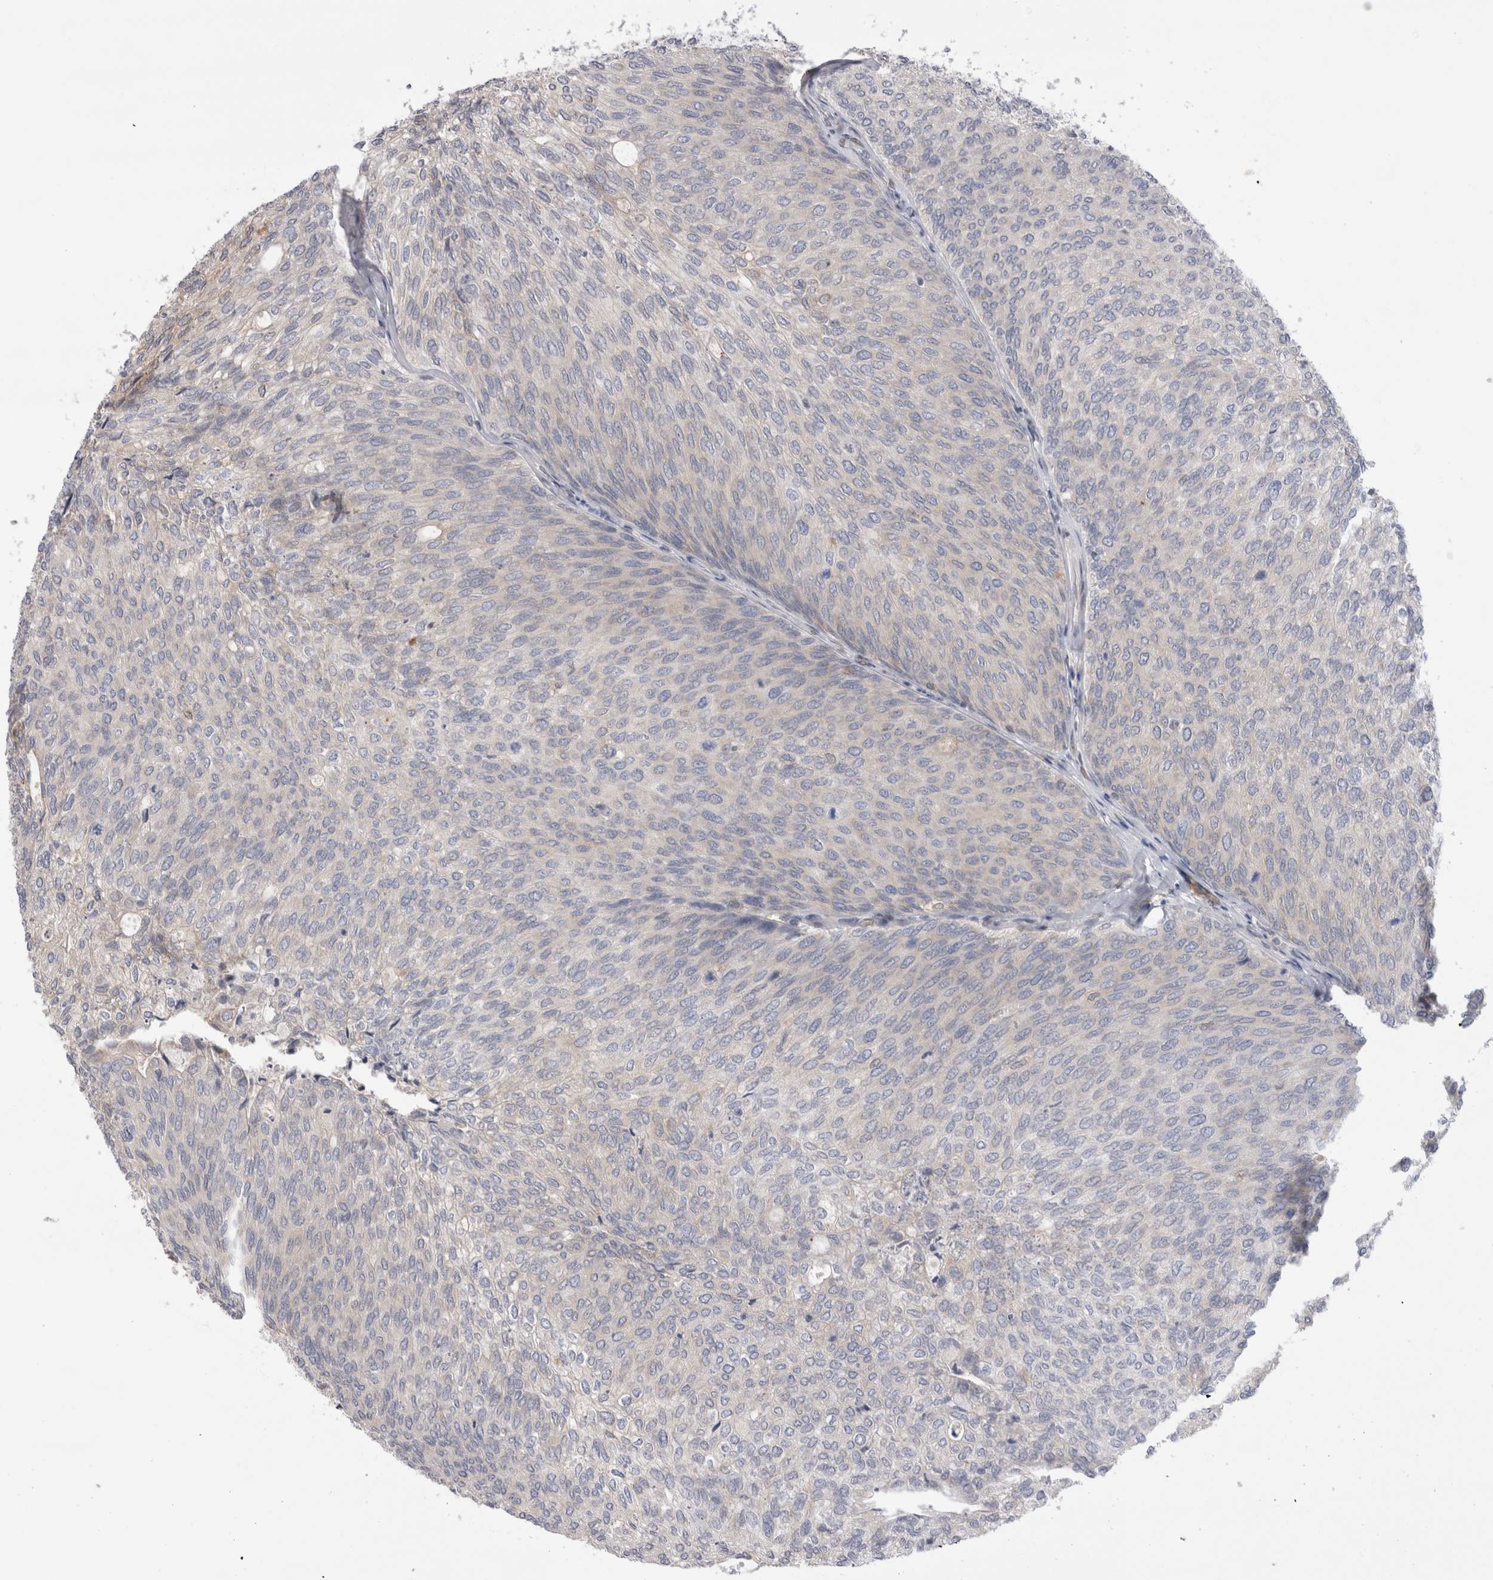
{"staining": {"intensity": "negative", "quantity": "none", "location": "none"}, "tissue": "urothelial cancer", "cell_type": "Tumor cells", "image_type": "cancer", "snomed": [{"axis": "morphology", "description": "Urothelial carcinoma, Low grade"}, {"axis": "topography", "description": "Urinary bladder"}], "caption": "The immunohistochemistry micrograph has no significant expression in tumor cells of urothelial cancer tissue.", "gene": "VCPIP1", "patient": {"sex": "female", "age": 79}}